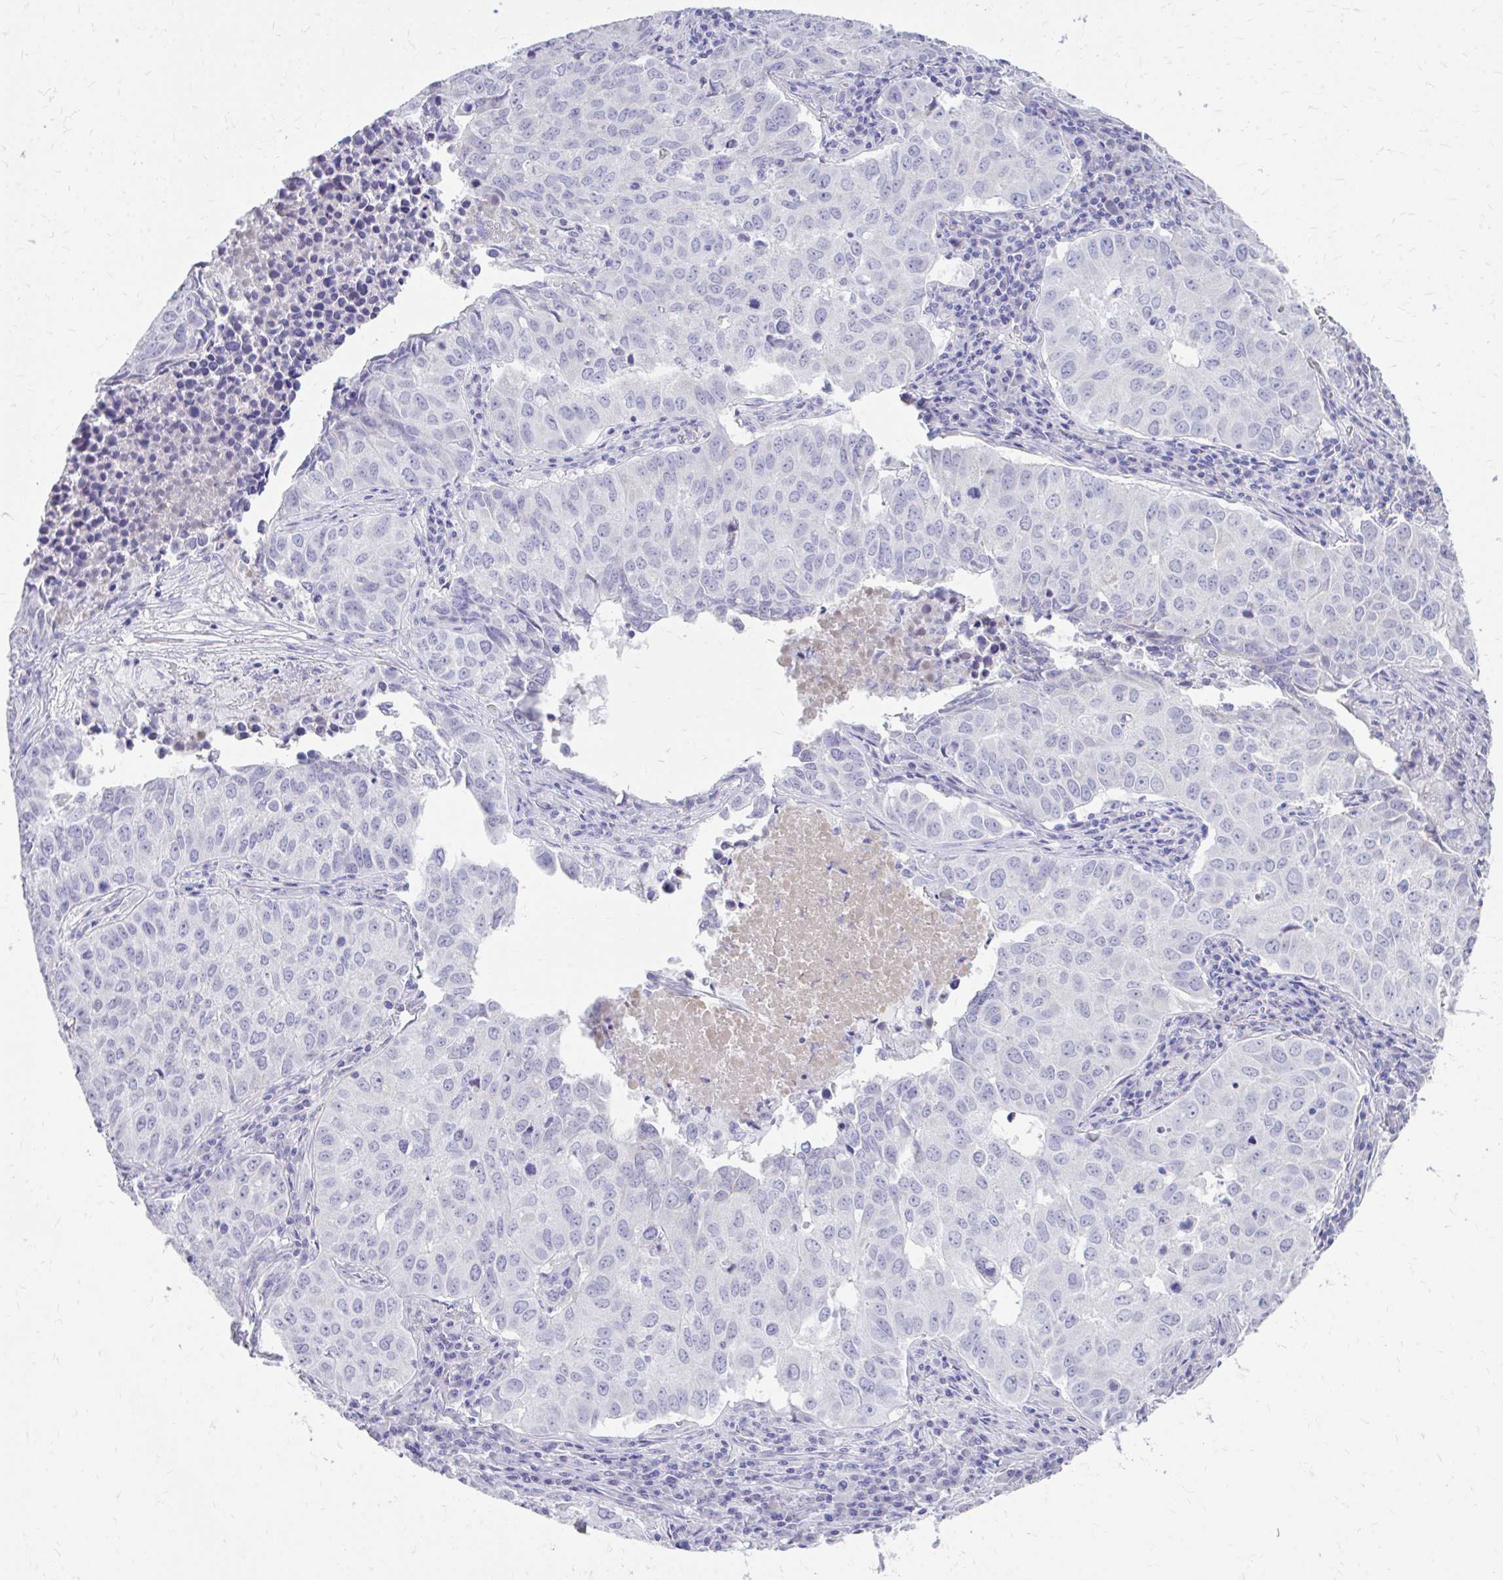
{"staining": {"intensity": "negative", "quantity": "none", "location": "none"}, "tissue": "lung cancer", "cell_type": "Tumor cells", "image_type": "cancer", "snomed": [{"axis": "morphology", "description": "Adenocarcinoma, NOS"}, {"axis": "topography", "description": "Lung"}], "caption": "This micrograph is of lung cancer (adenocarcinoma) stained with IHC to label a protein in brown with the nuclei are counter-stained blue. There is no staining in tumor cells. The staining is performed using DAB brown chromogen with nuclei counter-stained in using hematoxylin.", "gene": "CFH", "patient": {"sex": "female", "age": 50}}